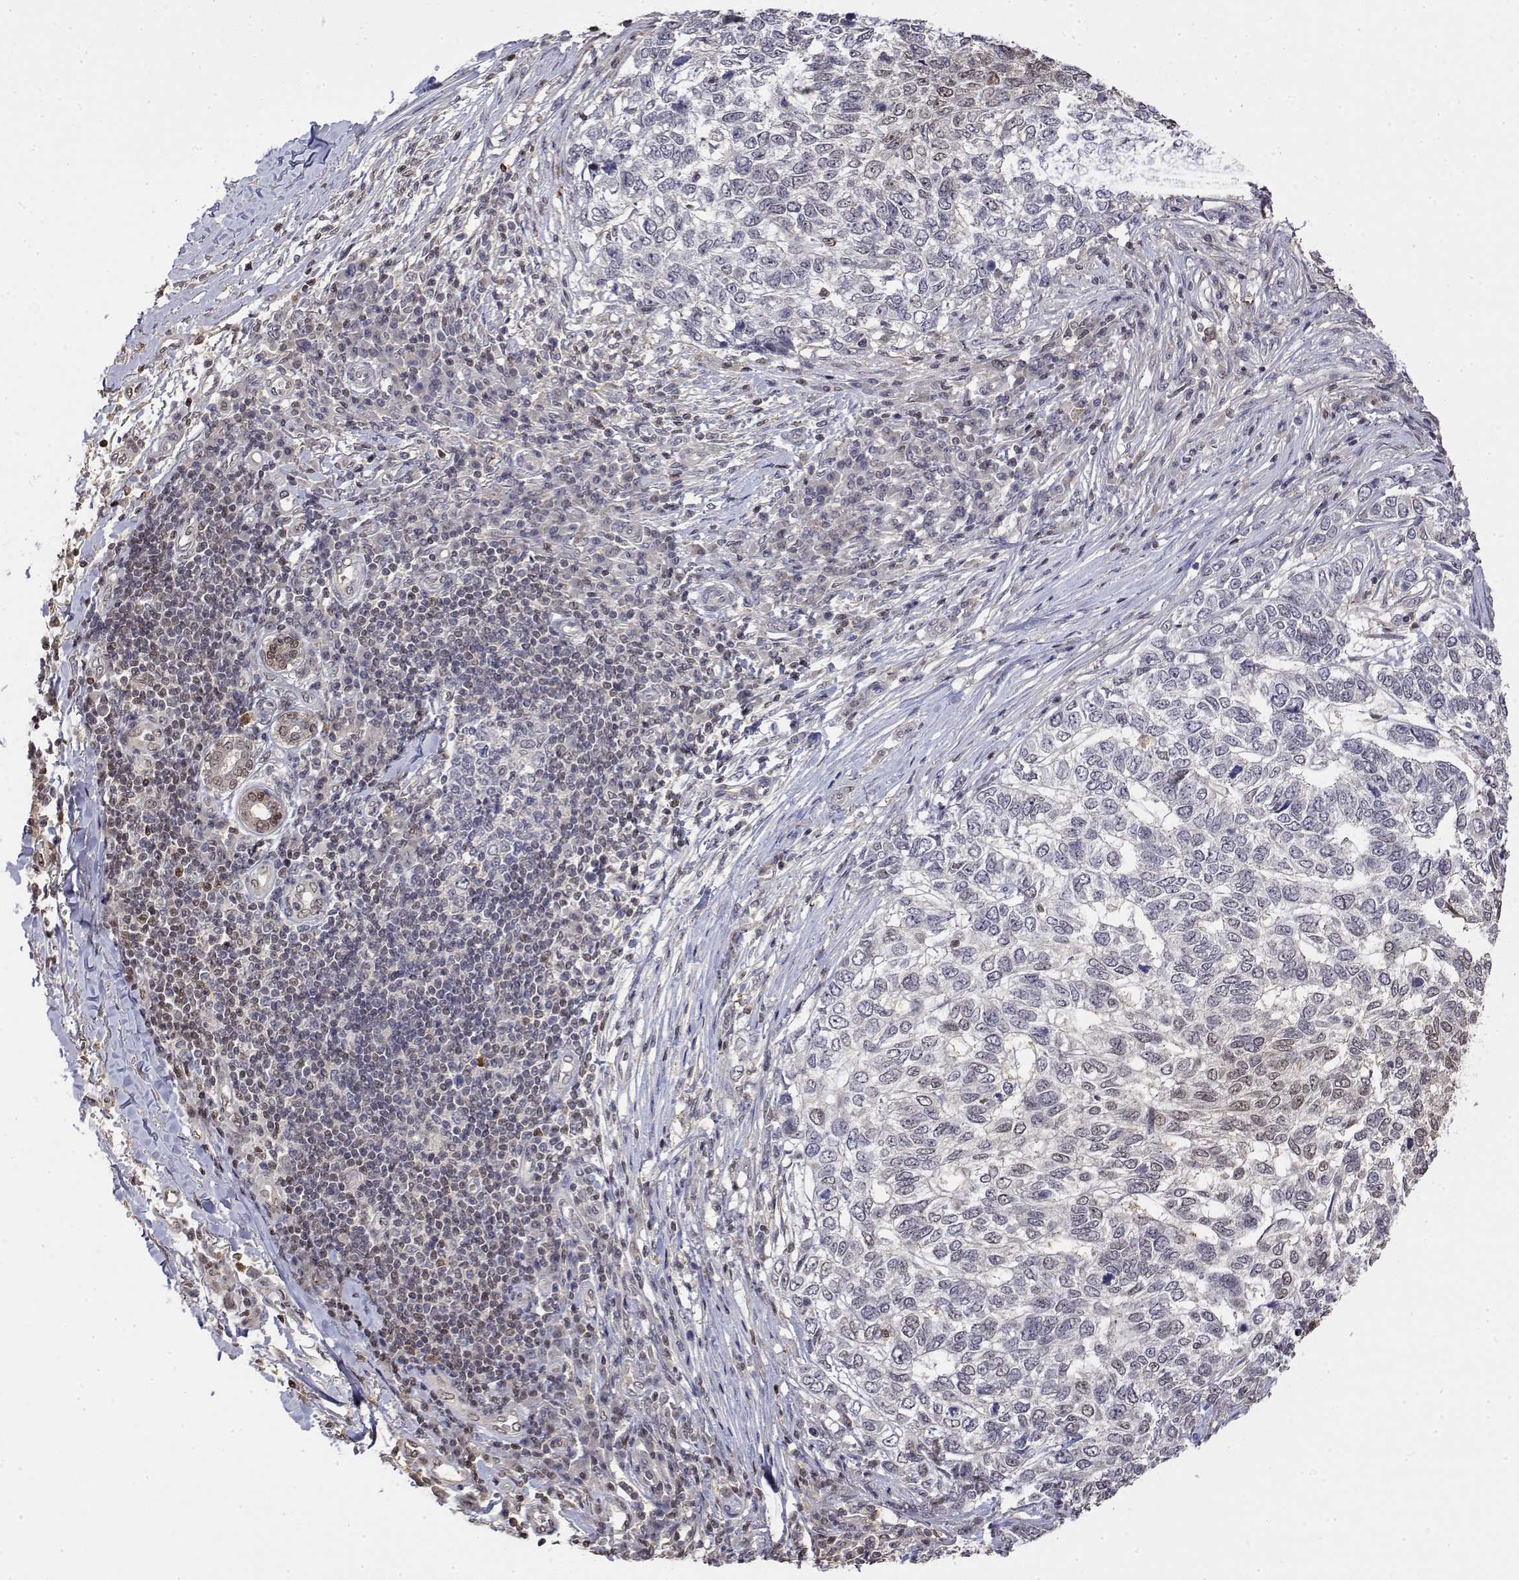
{"staining": {"intensity": "negative", "quantity": "none", "location": "none"}, "tissue": "skin cancer", "cell_type": "Tumor cells", "image_type": "cancer", "snomed": [{"axis": "morphology", "description": "Basal cell carcinoma"}, {"axis": "topography", "description": "Skin"}], "caption": "DAB immunohistochemical staining of human skin cancer (basal cell carcinoma) reveals no significant positivity in tumor cells. (DAB (3,3'-diaminobenzidine) immunohistochemistry visualized using brightfield microscopy, high magnification).", "gene": "TPI1", "patient": {"sex": "female", "age": 65}}